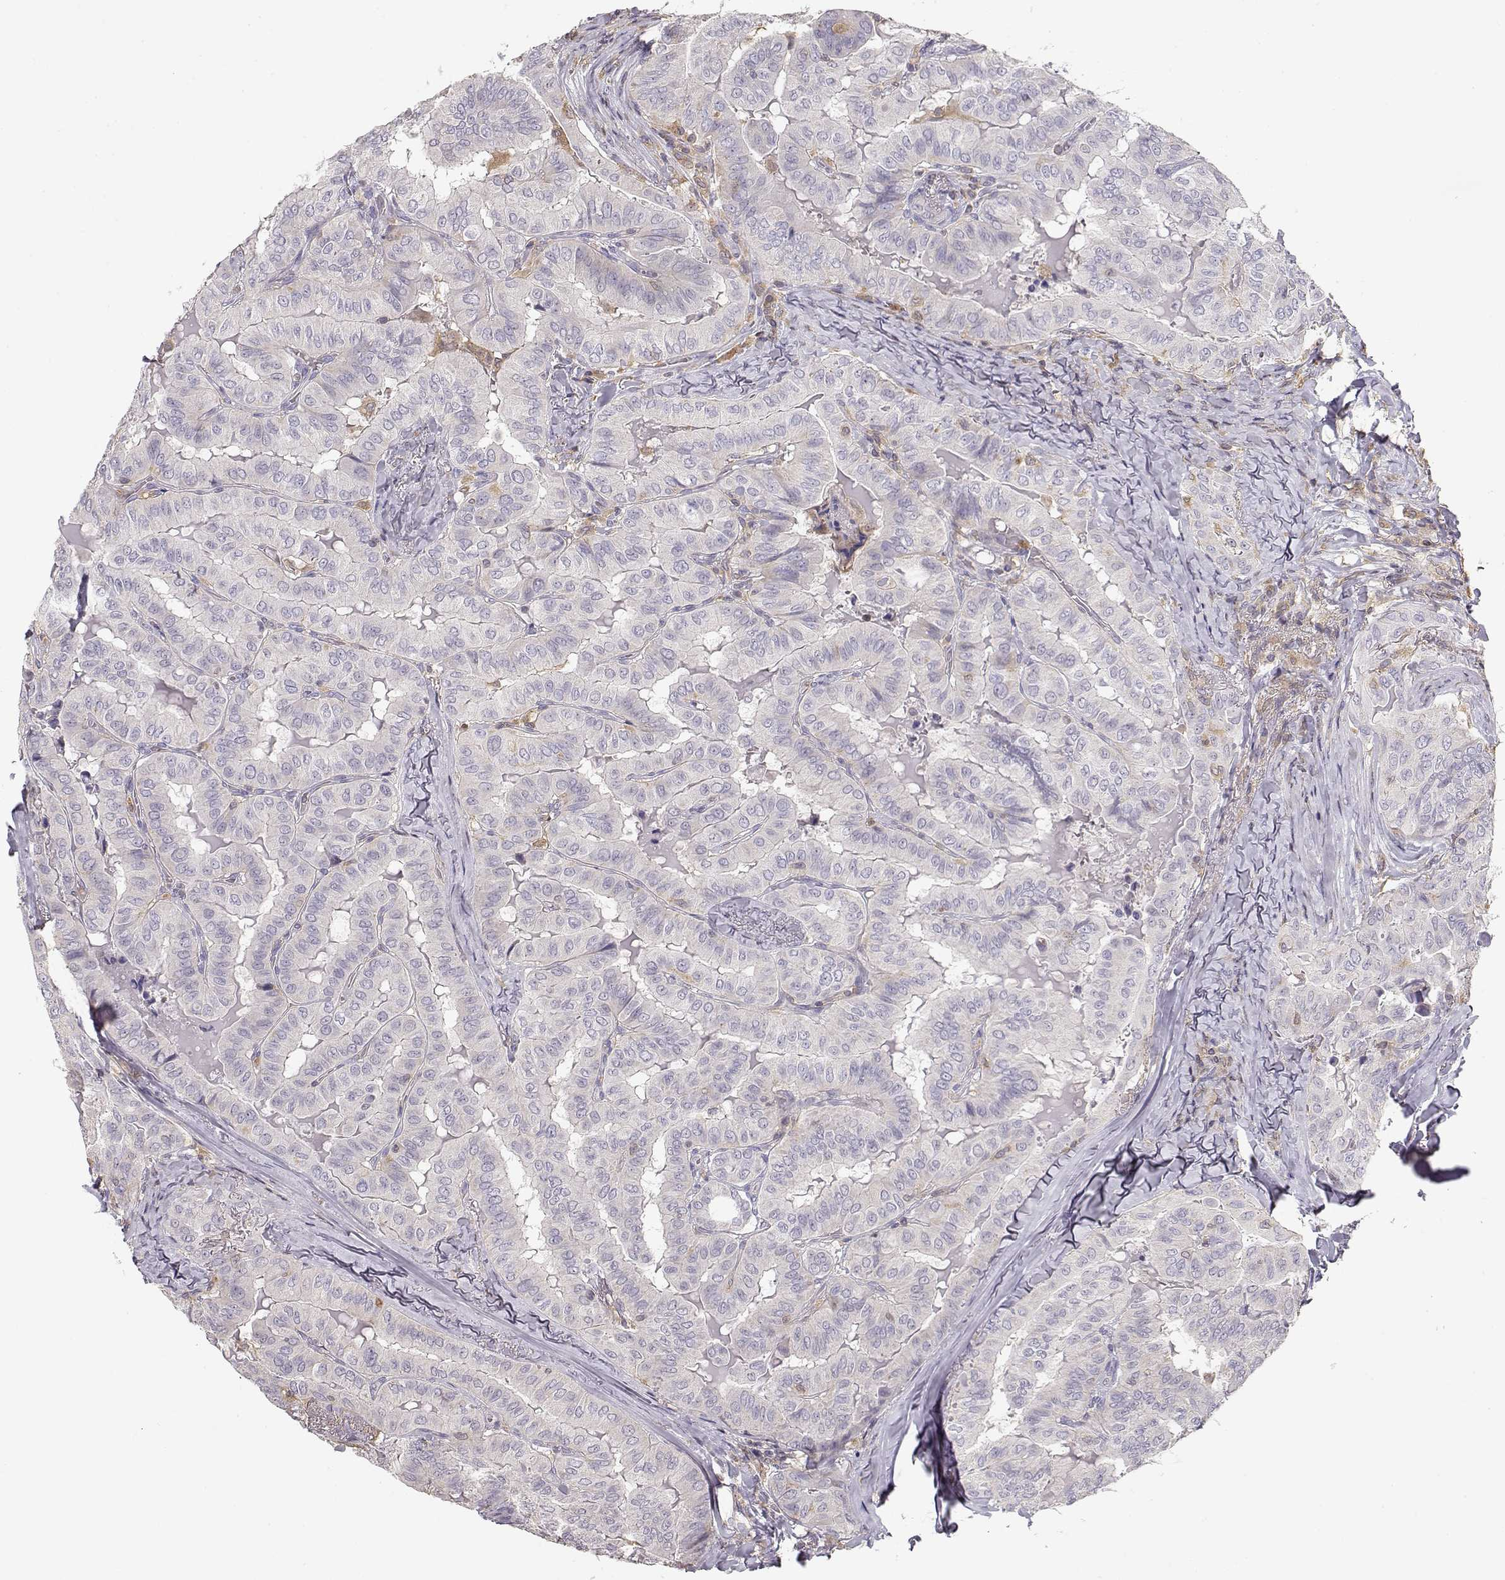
{"staining": {"intensity": "negative", "quantity": "none", "location": "none"}, "tissue": "thyroid cancer", "cell_type": "Tumor cells", "image_type": "cancer", "snomed": [{"axis": "morphology", "description": "Papillary adenocarcinoma, NOS"}, {"axis": "topography", "description": "Thyroid gland"}], "caption": "Thyroid cancer was stained to show a protein in brown. There is no significant positivity in tumor cells.", "gene": "VAV1", "patient": {"sex": "female", "age": 68}}